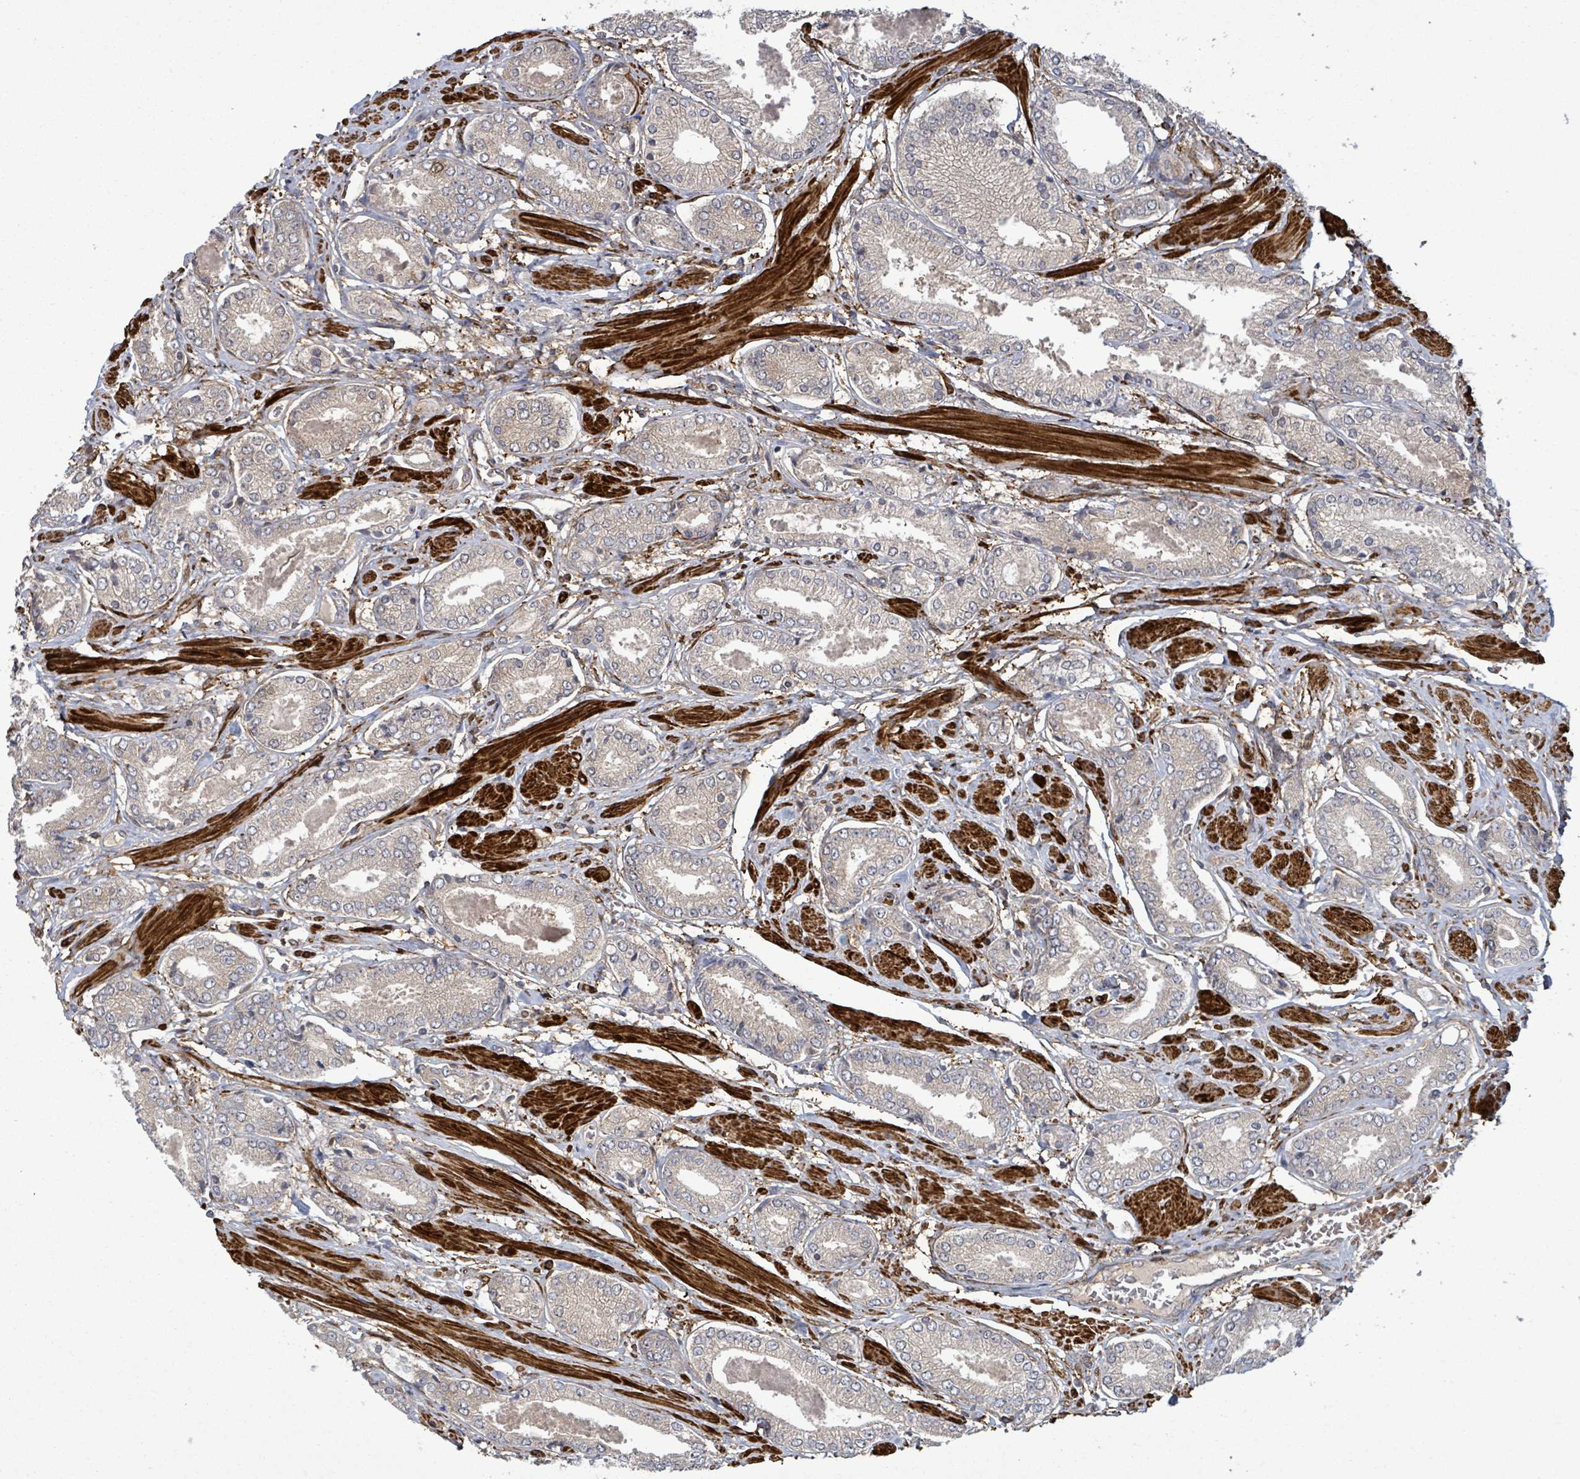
{"staining": {"intensity": "negative", "quantity": "none", "location": "none"}, "tissue": "prostate cancer", "cell_type": "Tumor cells", "image_type": "cancer", "snomed": [{"axis": "morphology", "description": "Adenocarcinoma, High grade"}, {"axis": "topography", "description": "Prostate and seminal vesicle, NOS"}], "caption": "High-grade adenocarcinoma (prostate) was stained to show a protein in brown. There is no significant positivity in tumor cells.", "gene": "MAP3K6", "patient": {"sex": "male", "age": 64}}